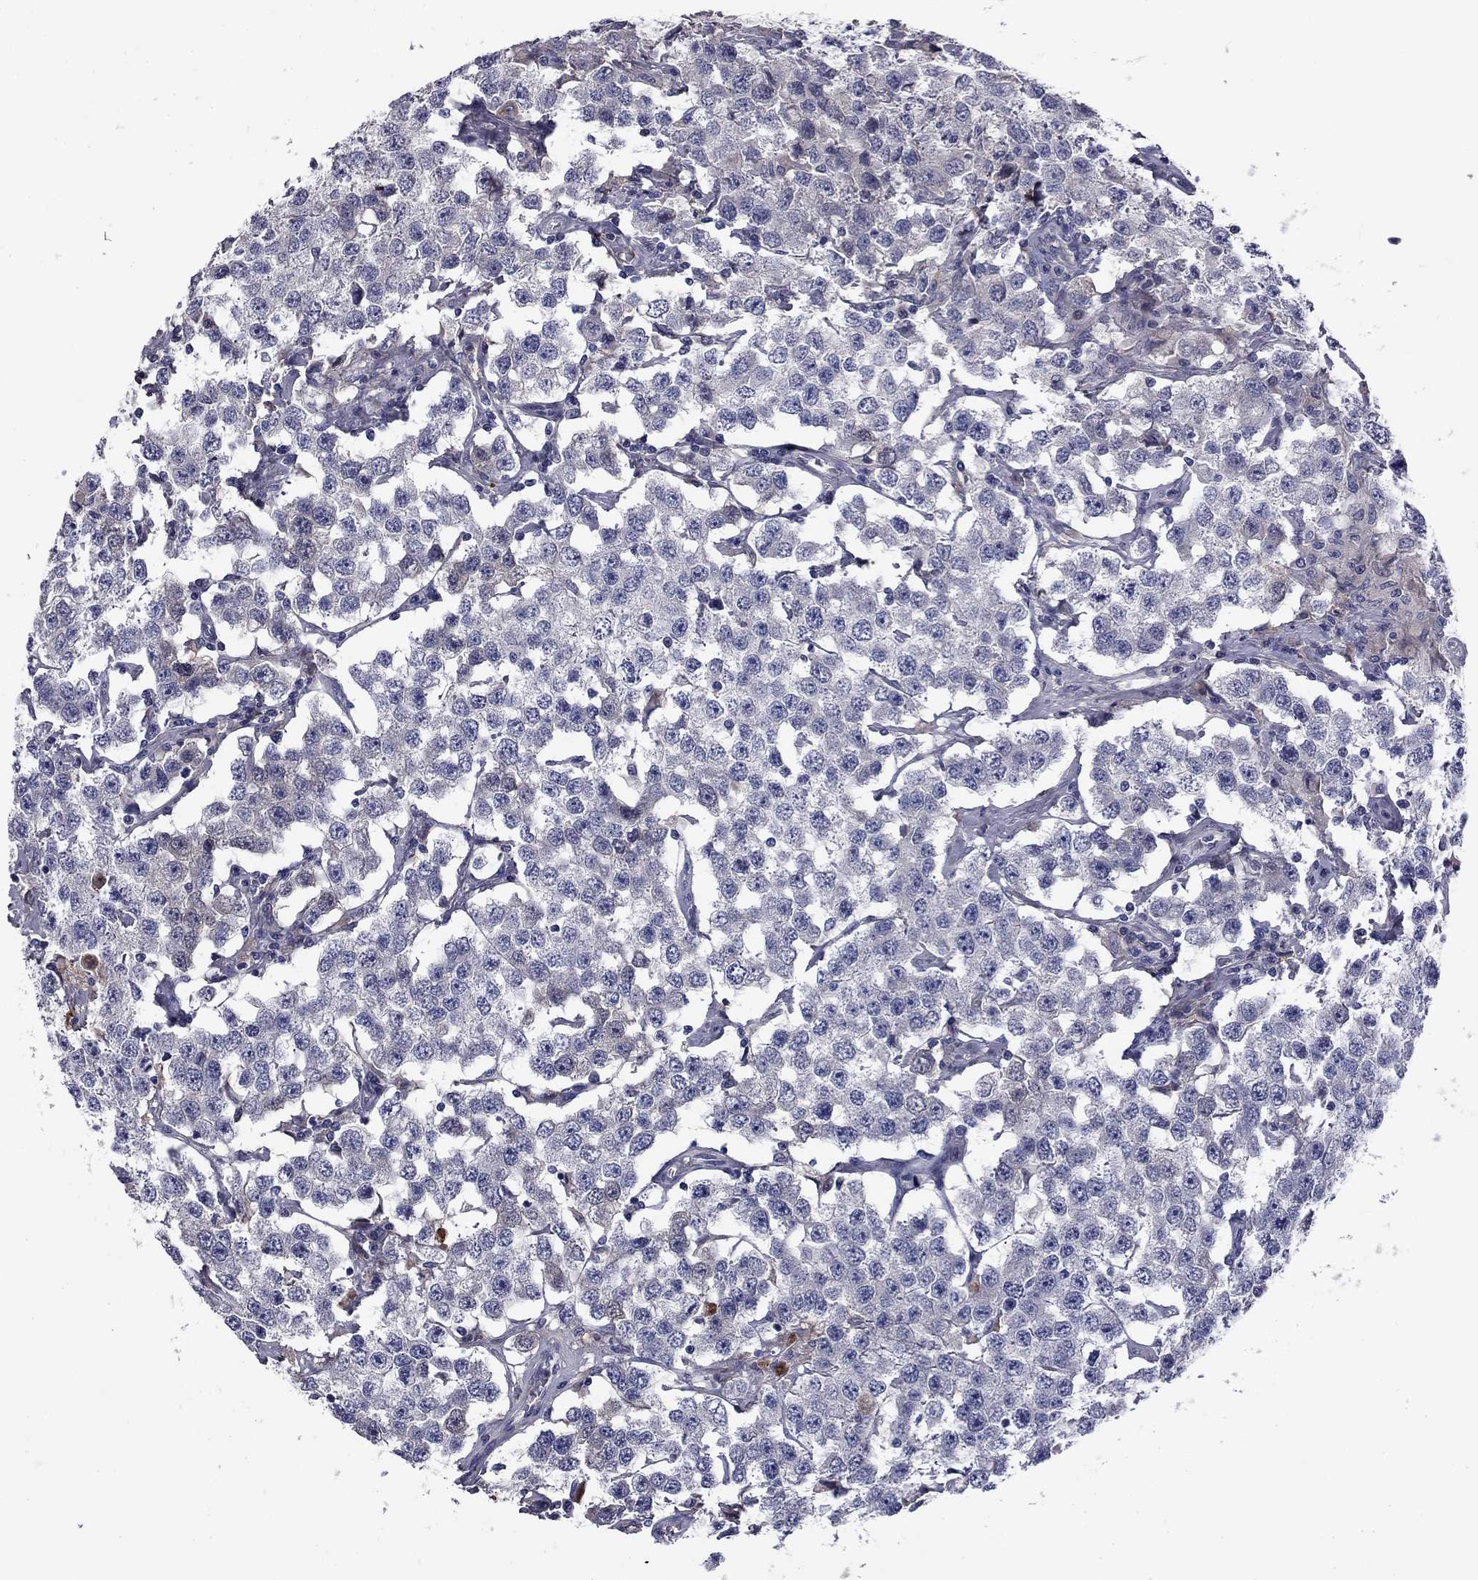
{"staining": {"intensity": "negative", "quantity": "none", "location": "none"}, "tissue": "testis cancer", "cell_type": "Tumor cells", "image_type": "cancer", "snomed": [{"axis": "morphology", "description": "Seminoma, NOS"}, {"axis": "topography", "description": "Testis"}], "caption": "IHC histopathology image of neoplastic tissue: testis cancer (seminoma) stained with DAB reveals no significant protein positivity in tumor cells.", "gene": "COL2A1", "patient": {"sex": "male", "age": 52}}